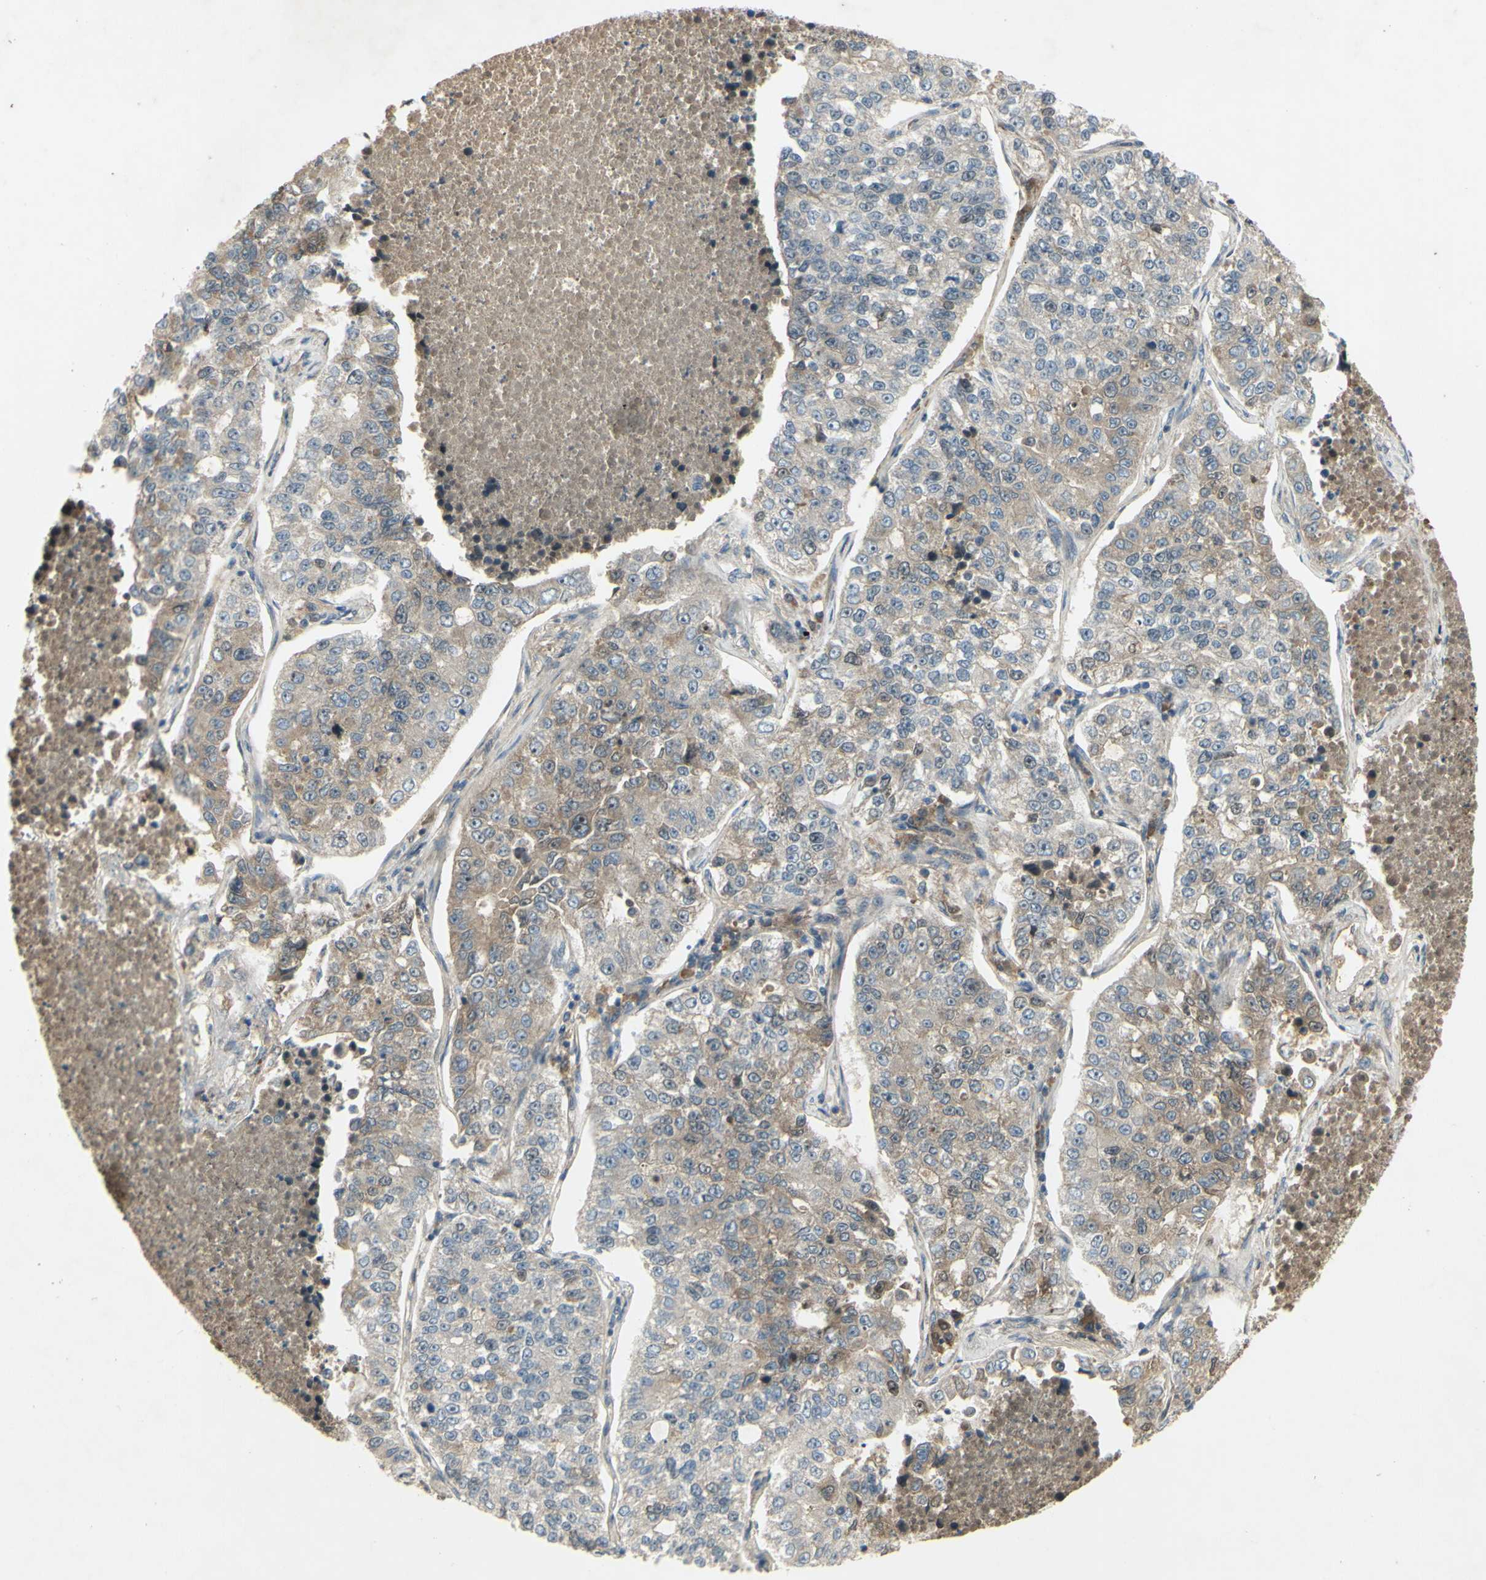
{"staining": {"intensity": "negative", "quantity": "none", "location": "none"}, "tissue": "lung cancer", "cell_type": "Tumor cells", "image_type": "cancer", "snomed": [{"axis": "morphology", "description": "Adenocarcinoma, NOS"}, {"axis": "topography", "description": "Lung"}], "caption": "DAB (3,3'-diaminobenzidine) immunohistochemical staining of human lung adenocarcinoma reveals no significant staining in tumor cells.", "gene": "RAD18", "patient": {"sex": "male", "age": 49}}